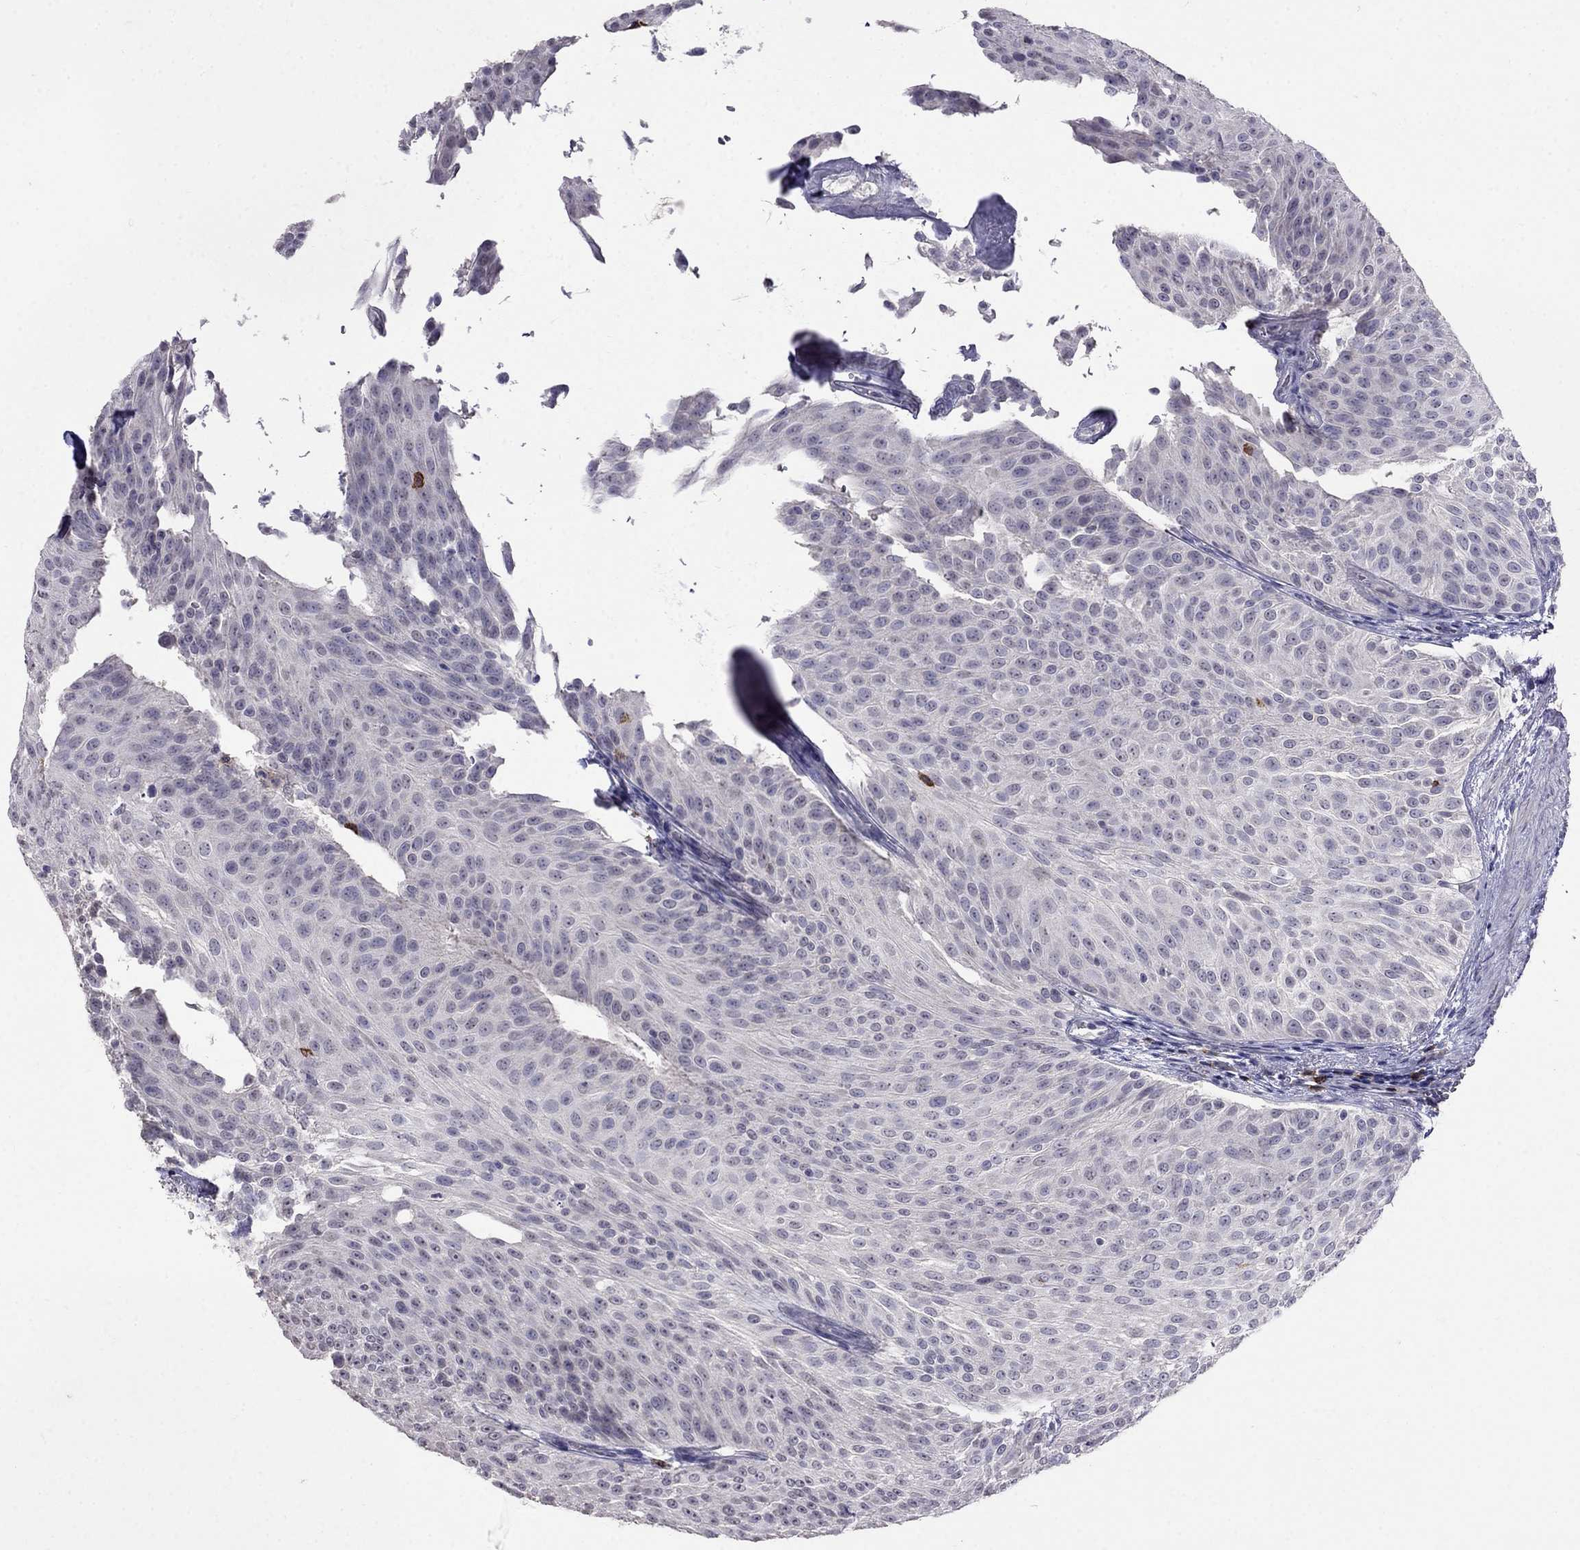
{"staining": {"intensity": "negative", "quantity": "none", "location": "none"}, "tissue": "urothelial cancer", "cell_type": "Tumor cells", "image_type": "cancer", "snomed": [{"axis": "morphology", "description": "Urothelial carcinoma, Low grade"}, {"axis": "topography", "description": "Urinary bladder"}], "caption": "This is an IHC photomicrograph of urothelial carcinoma (low-grade). There is no expression in tumor cells.", "gene": "CD8B", "patient": {"sex": "male", "age": 78}}